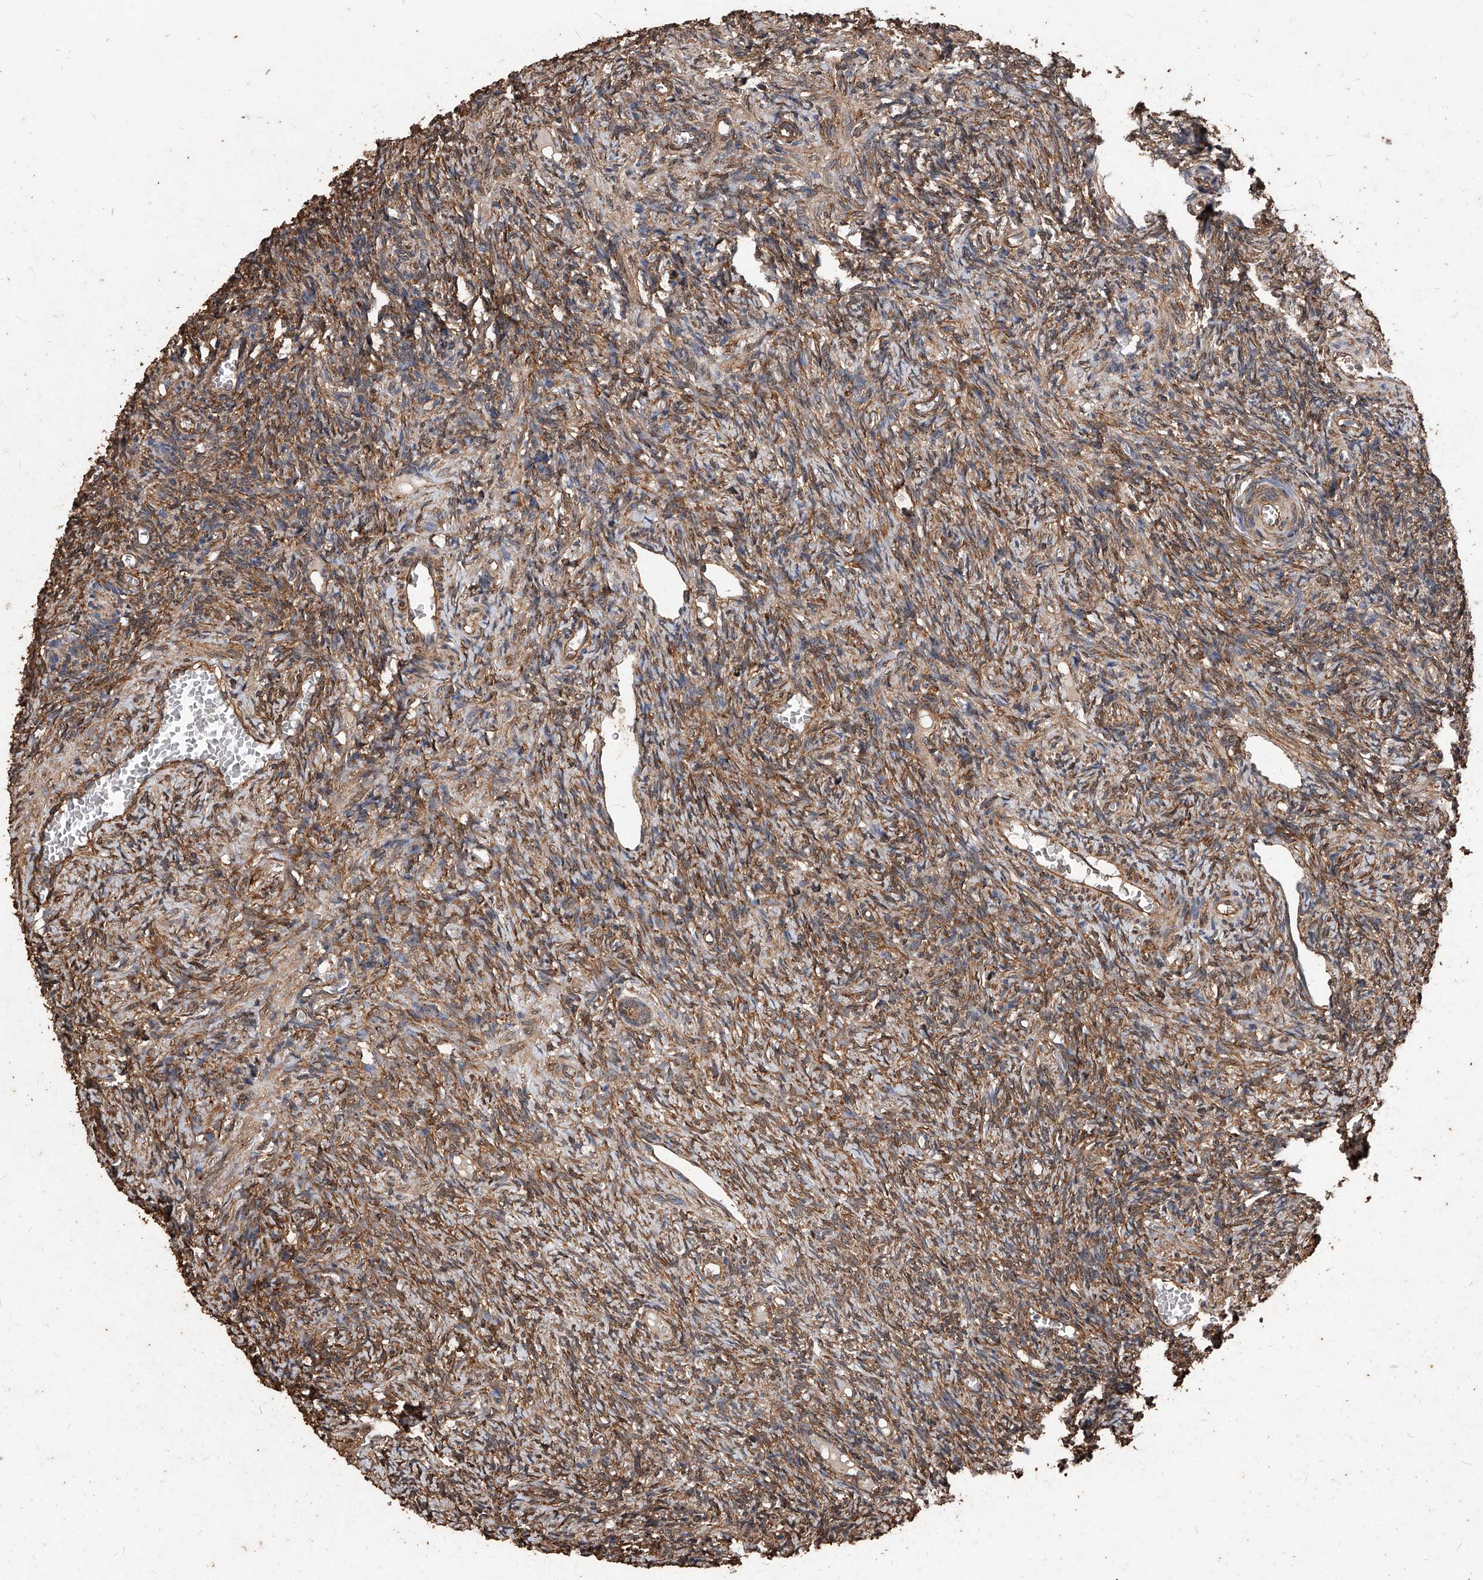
{"staining": {"intensity": "moderate", "quantity": ">75%", "location": "cytoplasmic/membranous"}, "tissue": "ovary", "cell_type": "Ovarian stroma cells", "image_type": "normal", "snomed": [{"axis": "morphology", "description": "Normal tissue, NOS"}, {"axis": "topography", "description": "Ovary"}], "caption": "Benign ovary was stained to show a protein in brown. There is medium levels of moderate cytoplasmic/membranous staining in approximately >75% of ovarian stroma cells. (DAB (3,3'-diaminobenzidine) IHC, brown staining for protein, blue staining for nuclei).", "gene": "UCP2", "patient": {"sex": "female", "age": 27}}